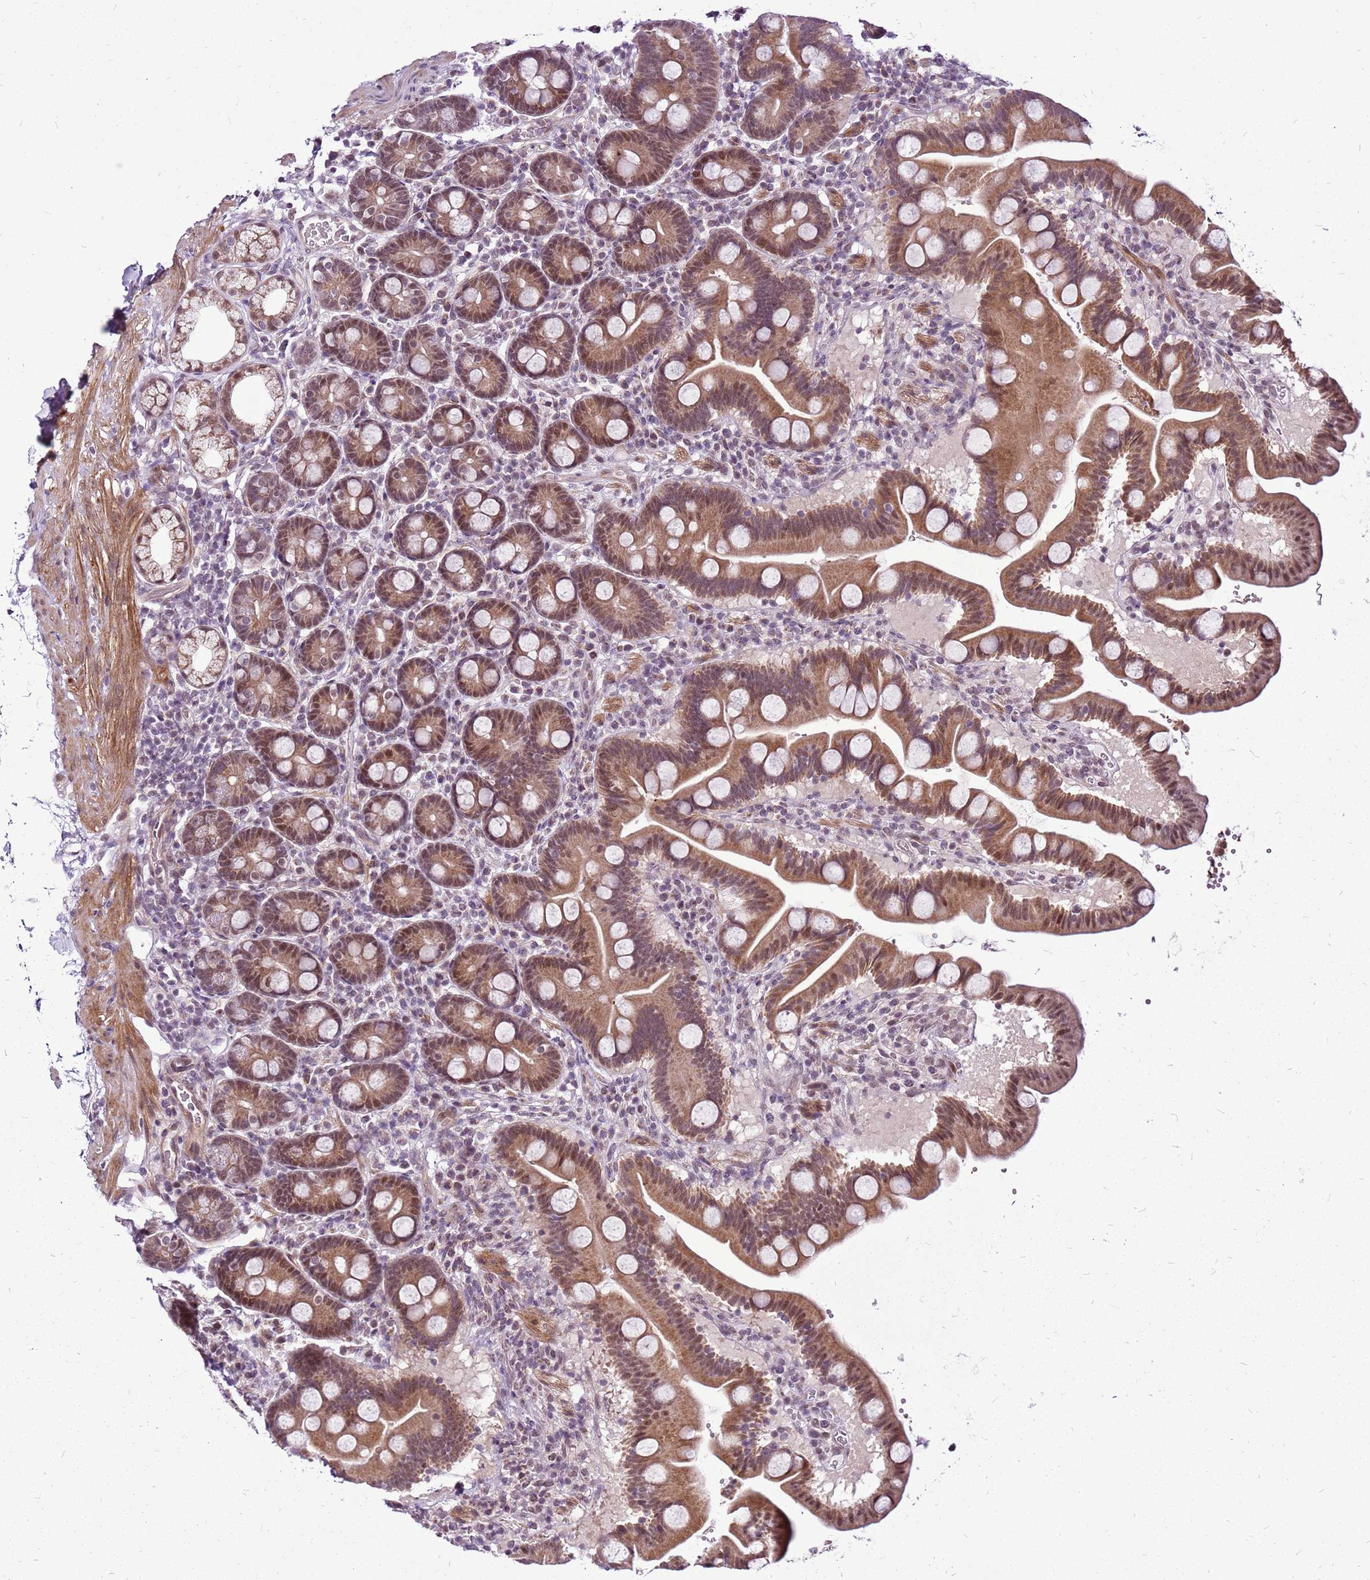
{"staining": {"intensity": "moderate", "quantity": ">75%", "location": "cytoplasmic/membranous,nuclear"}, "tissue": "duodenum", "cell_type": "Glandular cells", "image_type": "normal", "snomed": [{"axis": "morphology", "description": "Normal tissue, NOS"}, {"axis": "topography", "description": "Duodenum"}], "caption": "Glandular cells display medium levels of moderate cytoplasmic/membranous,nuclear positivity in about >75% of cells in benign human duodenum. (brown staining indicates protein expression, while blue staining denotes nuclei).", "gene": "CCDC166", "patient": {"sex": "male", "age": 54}}